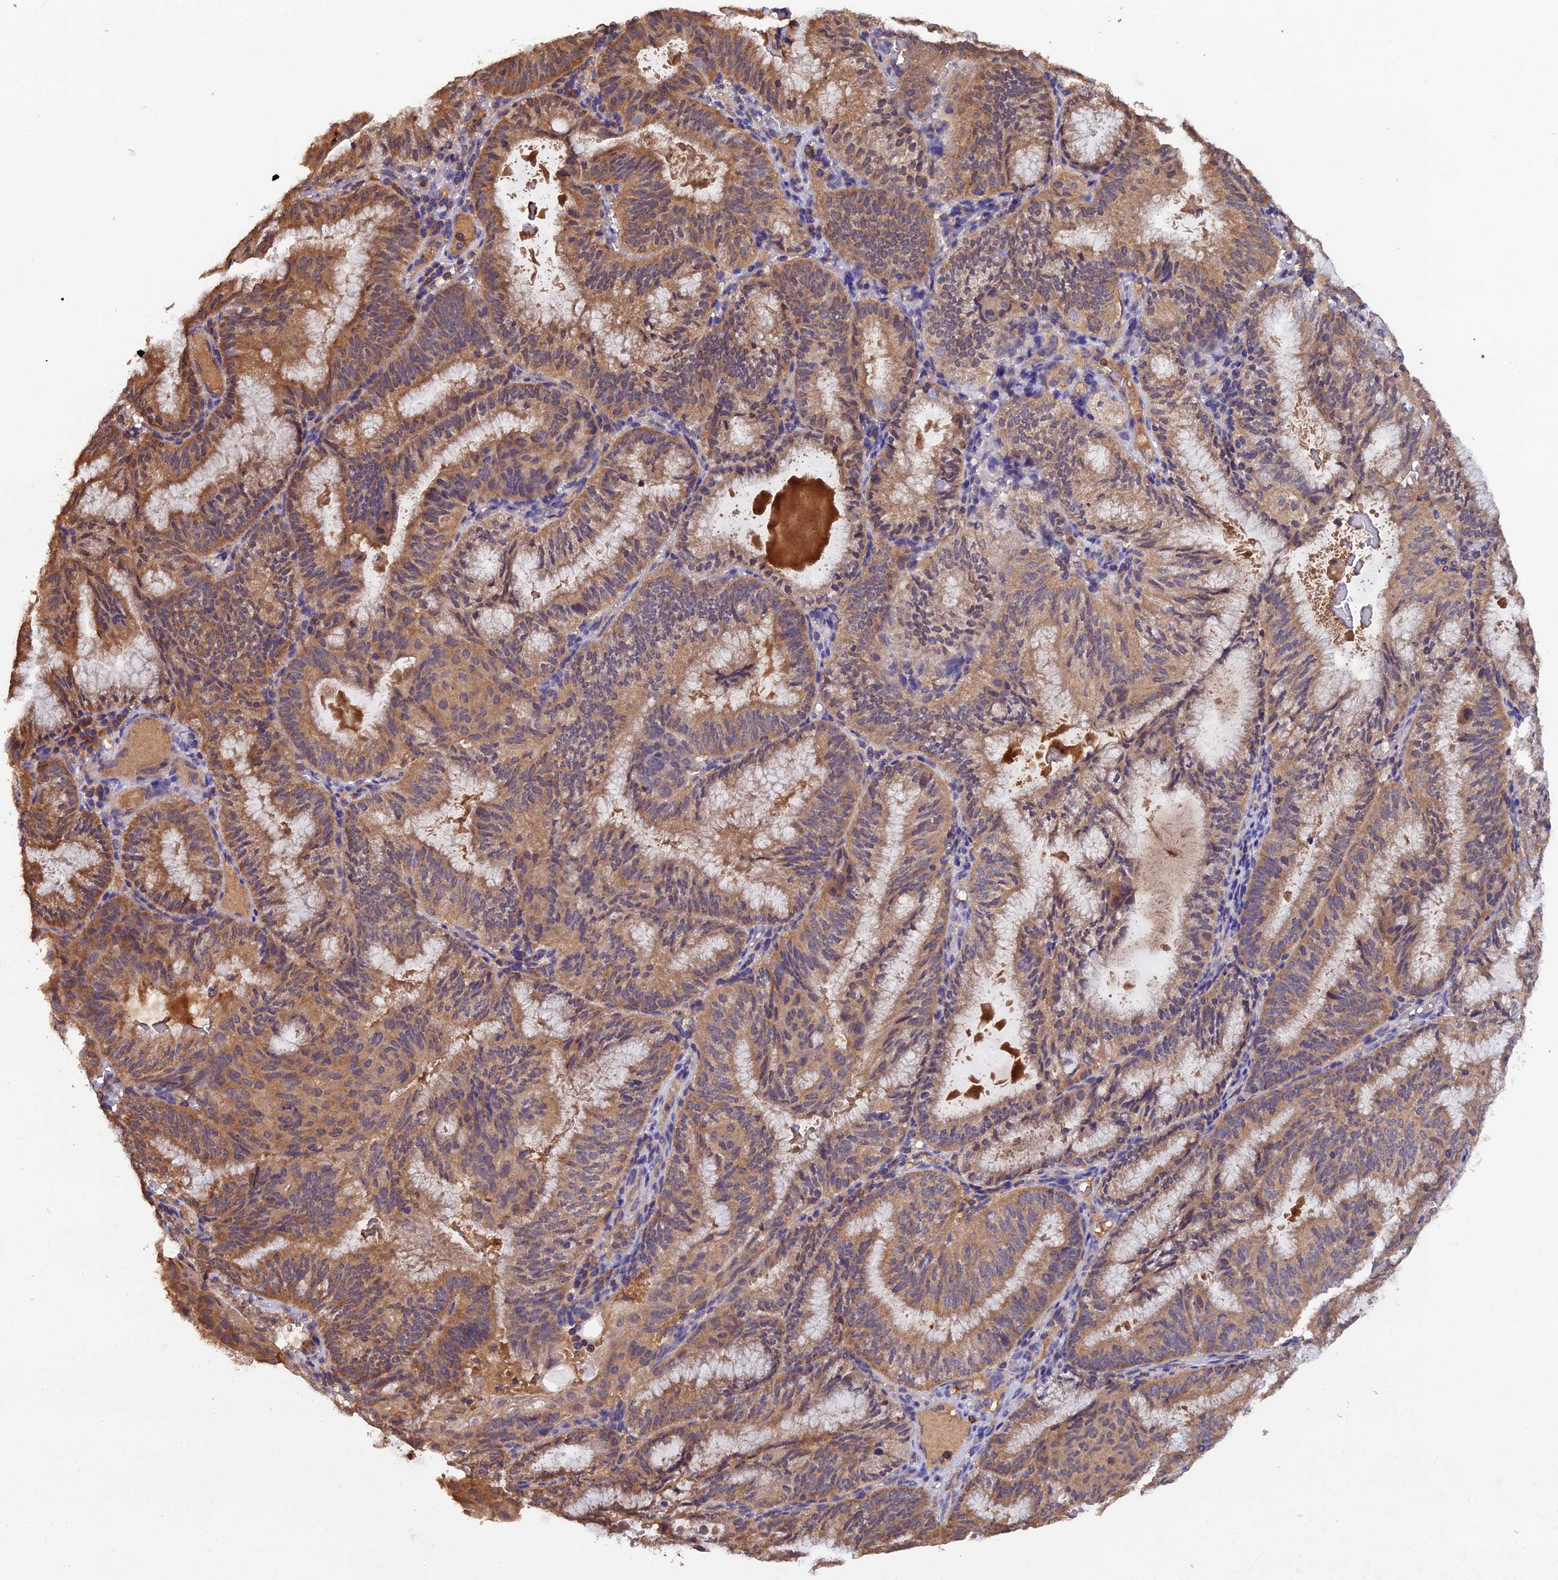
{"staining": {"intensity": "moderate", "quantity": ">75%", "location": "cytoplasmic/membranous"}, "tissue": "endometrial cancer", "cell_type": "Tumor cells", "image_type": "cancer", "snomed": [{"axis": "morphology", "description": "Adenocarcinoma, NOS"}, {"axis": "topography", "description": "Endometrium"}], "caption": "IHC image of neoplastic tissue: human endometrial cancer stained using immunohistochemistry (IHC) exhibits medium levels of moderate protein expression localized specifically in the cytoplasmic/membranous of tumor cells, appearing as a cytoplasmic/membranous brown color.", "gene": "TMEM258", "patient": {"sex": "female", "age": 49}}